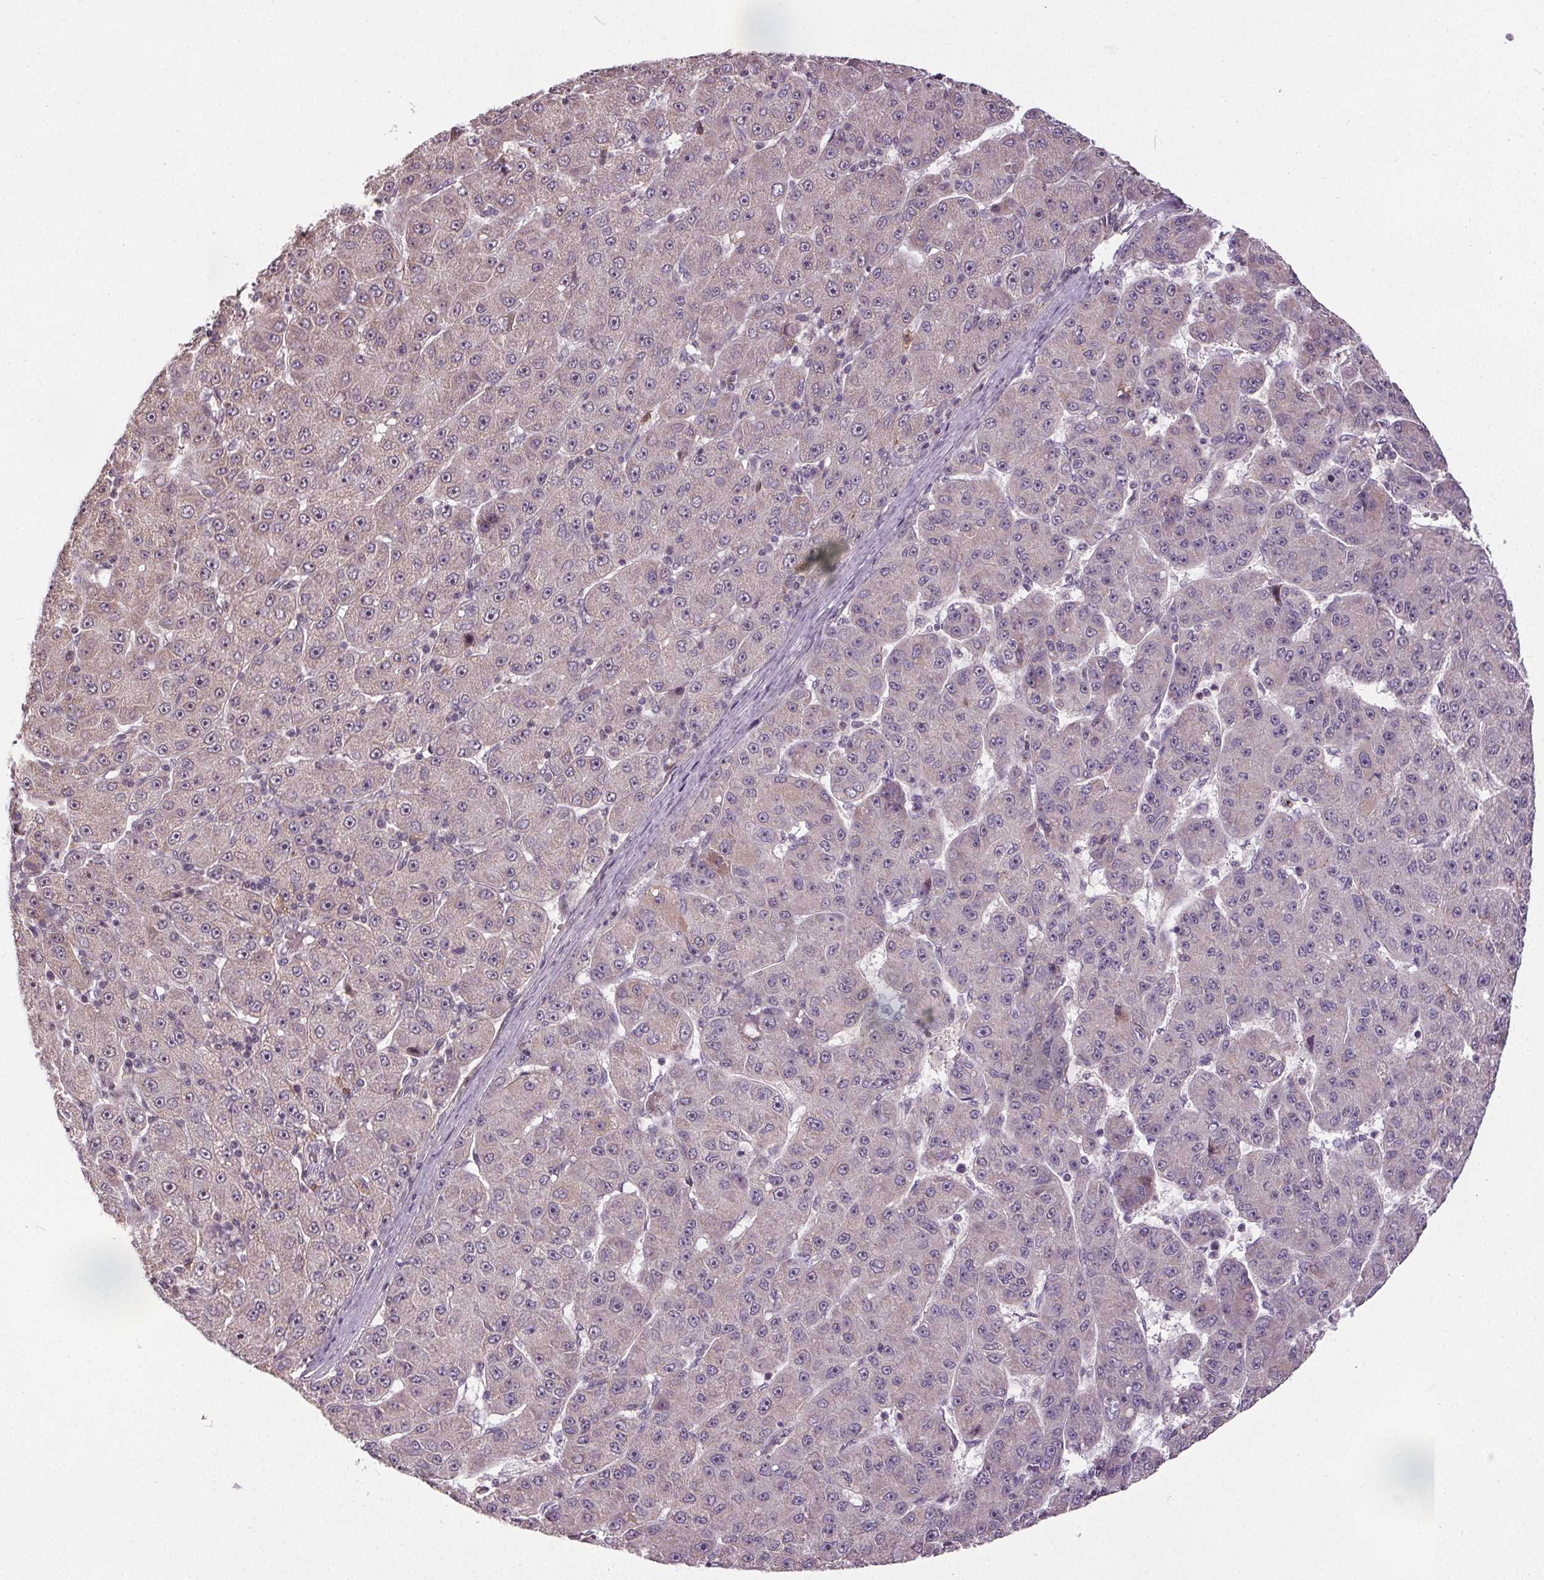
{"staining": {"intensity": "negative", "quantity": "none", "location": "none"}, "tissue": "liver cancer", "cell_type": "Tumor cells", "image_type": "cancer", "snomed": [{"axis": "morphology", "description": "Carcinoma, Hepatocellular, NOS"}, {"axis": "topography", "description": "Liver"}], "caption": "A photomicrograph of liver hepatocellular carcinoma stained for a protein exhibits no brown staining in tumor cells.", "gene": "KIAA0232", "patient": {"sex": "male", "age": 67}}